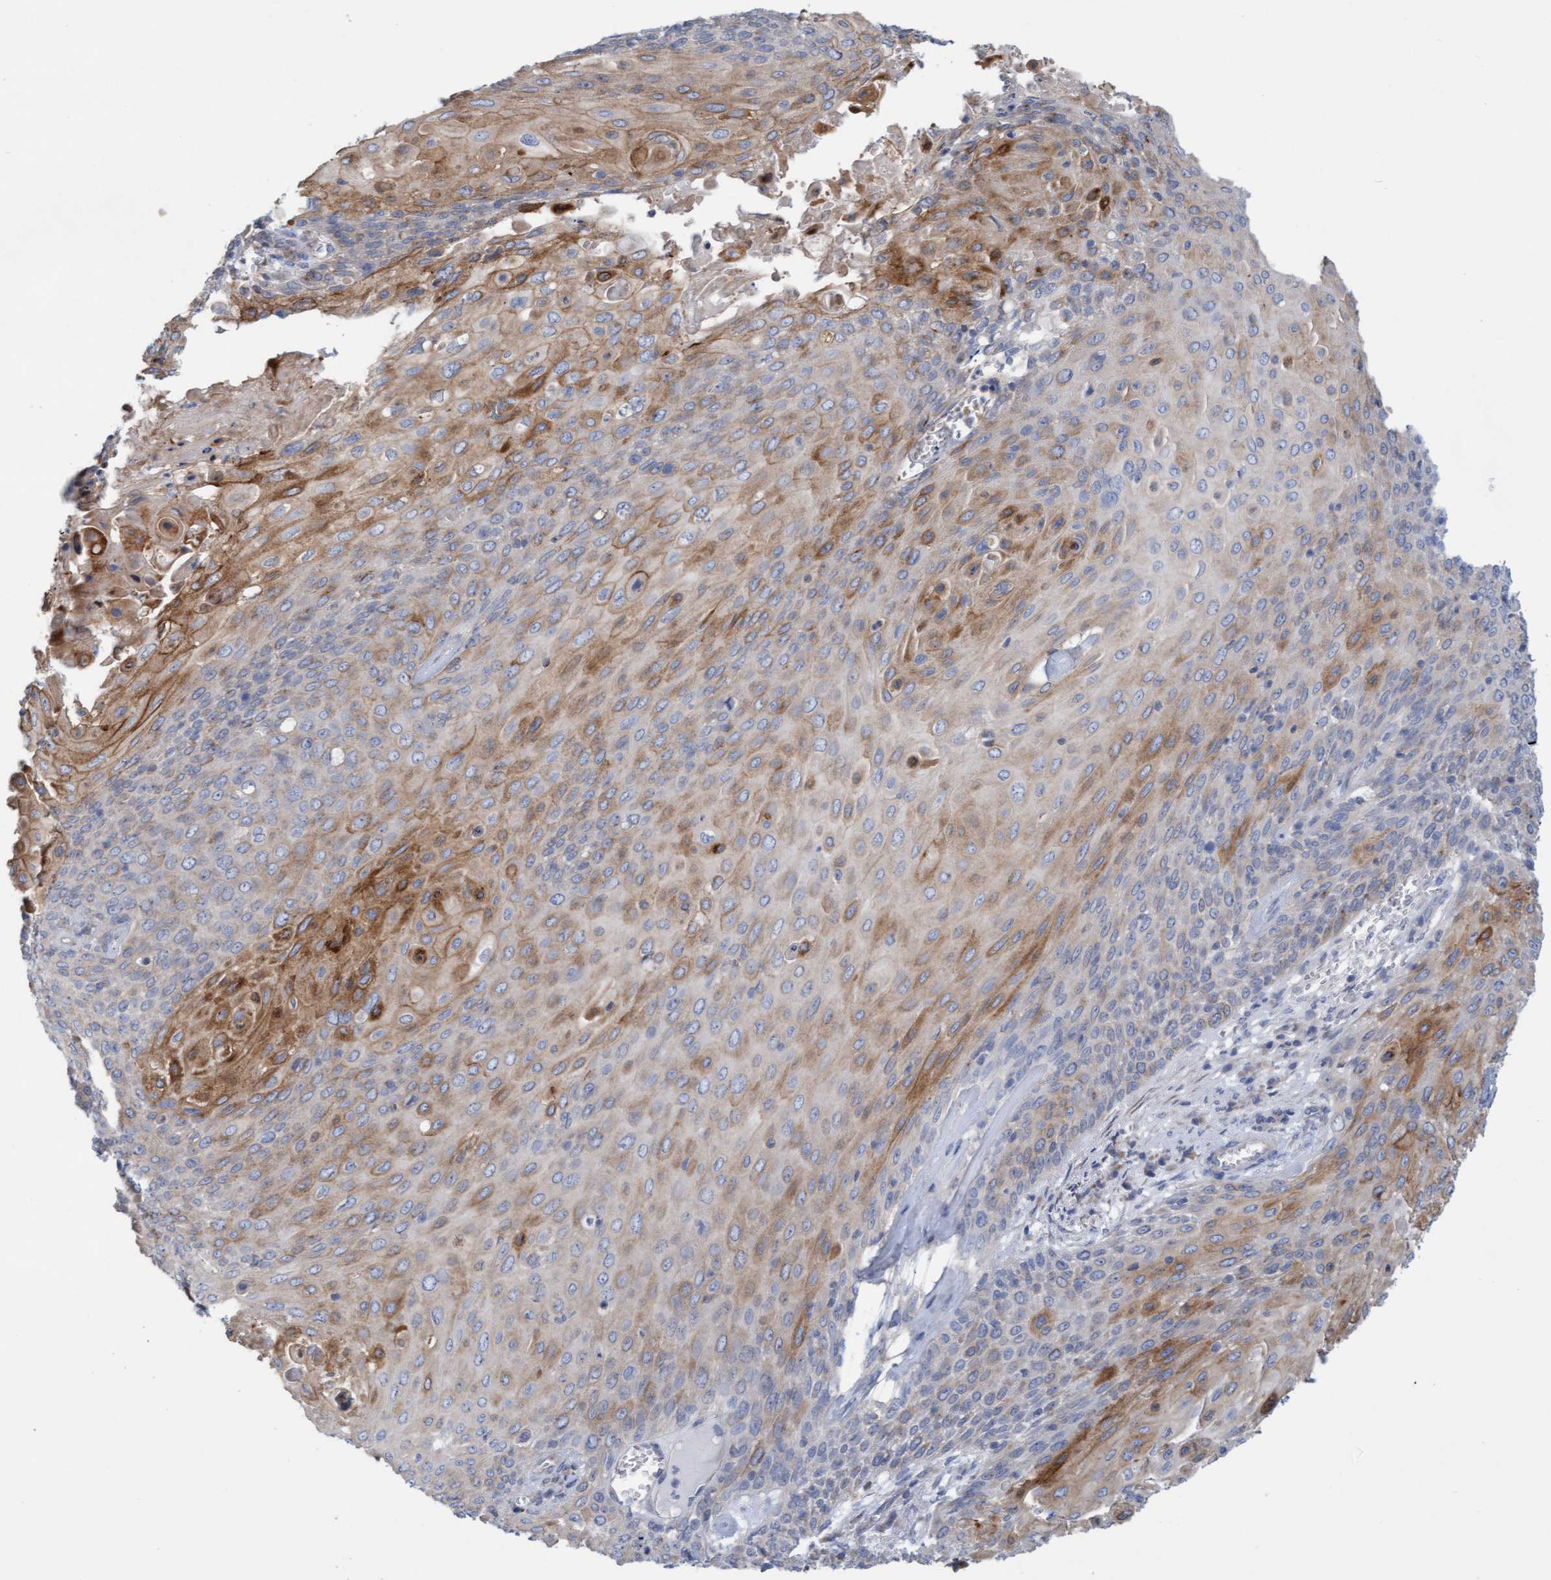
{"staining": {"intensity": "moderate", "quantity": "25%-75%", "location": "cytoplasmic/membranous"}, "tissue": "cervical cancer", "cell_type": "Tumor cells", "image_type": "cancer", "snomed": [{"axis": "morphology", "description": "Squamous cell carcinoma, NOS"}, {"axis": "topography", "description": "Cervix"}], "caption": "This micrograph exhibits IHC staining of cervical squamous cell carcinoma, with medium moderate cytoplasmic/membranous expression in approximately 25%-75% of tumor cells.", "gene": "SLC28A3", "patient": {"sex": "female", "age": 39}}